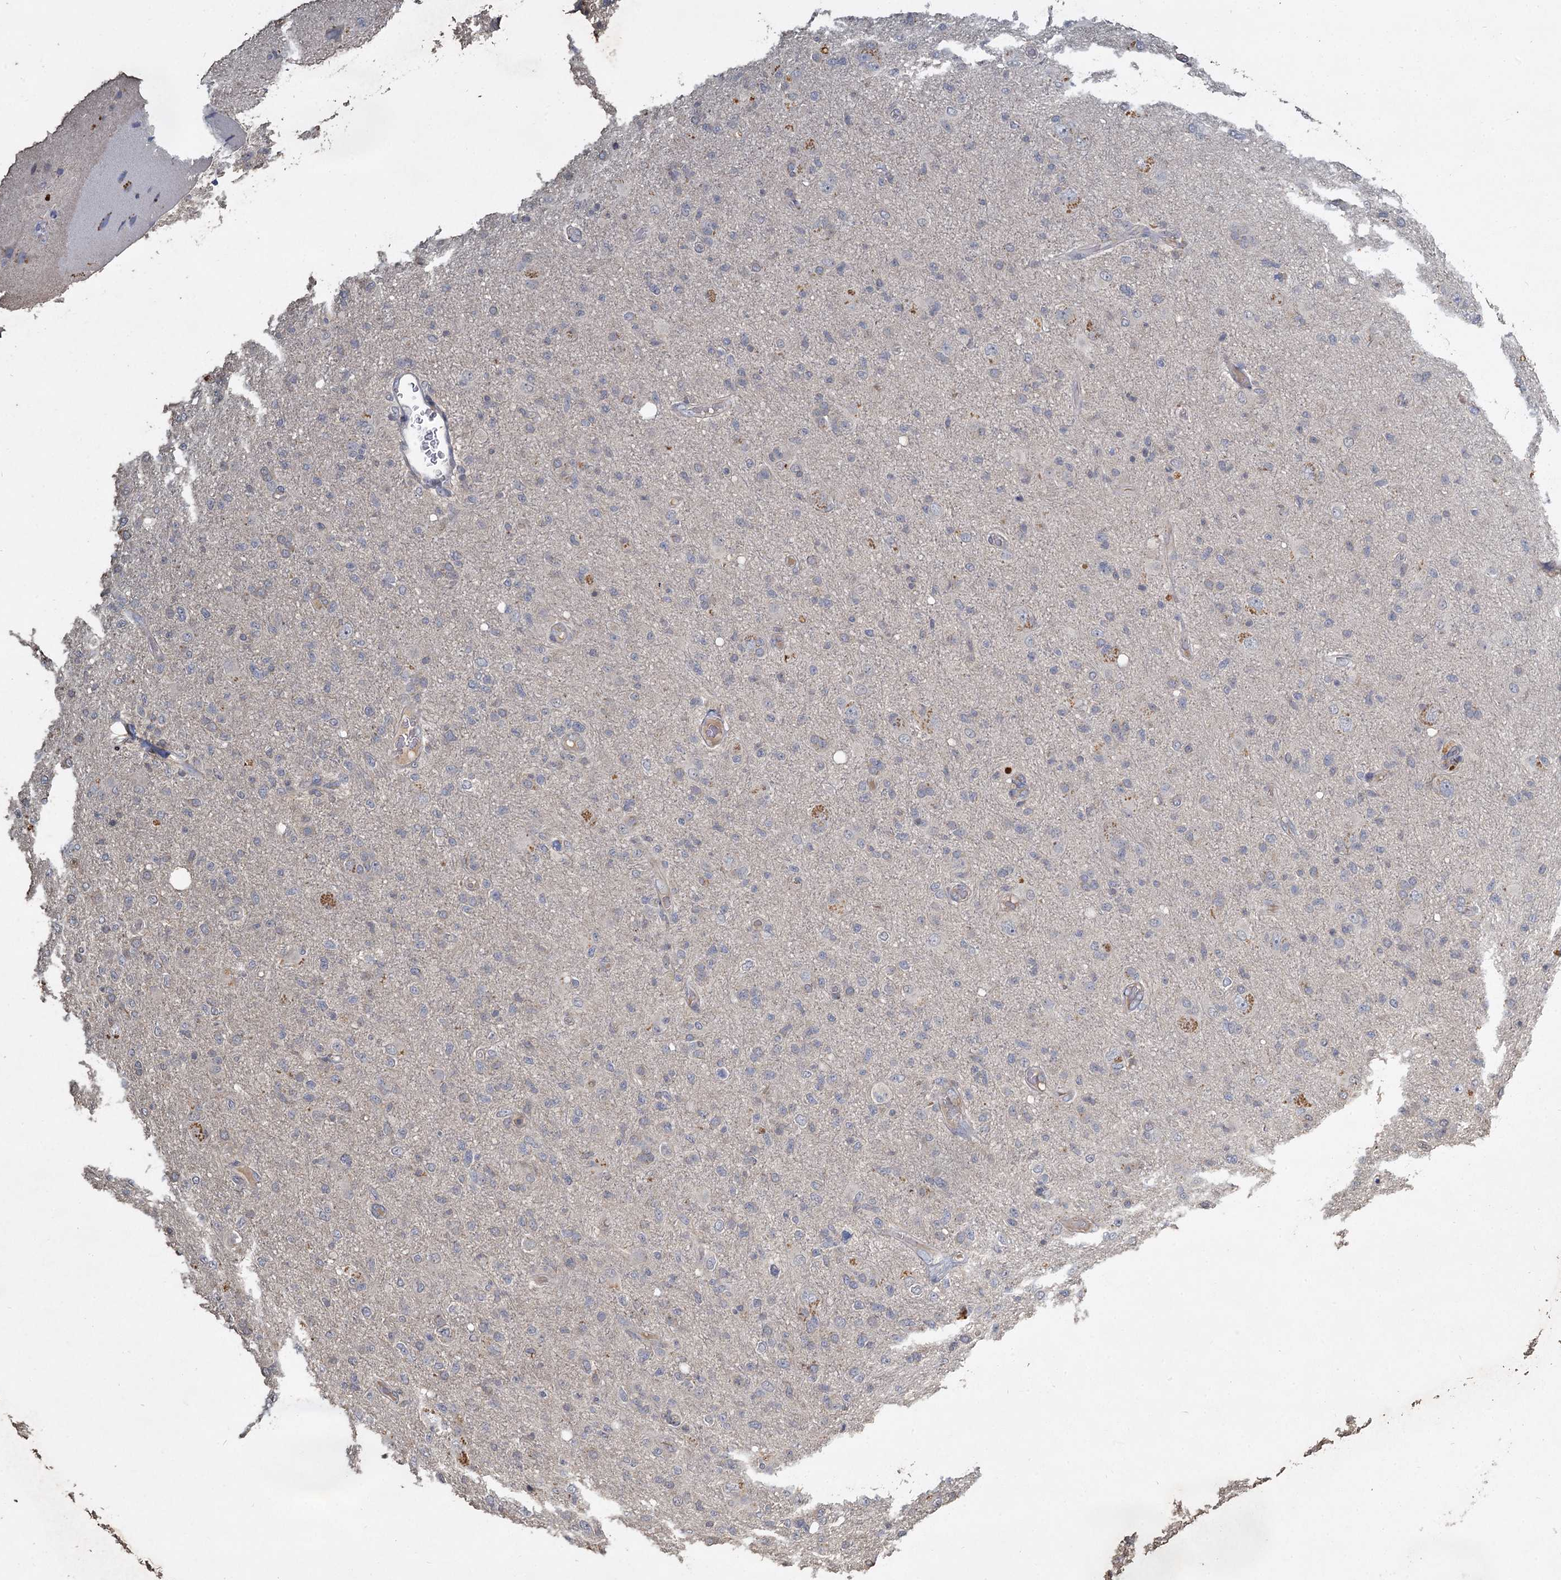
{"staining": {"intensity": "negative", "quantity": "none", "location": "none"}, "tissue": "glioma", "cell_type": "Tumor cells", "image_type": "cancer", "snomed": [{"axis": "morphology", "description": "Glioma, malignant, High grade"}, {"axis": "topography", "description": "Brain"}], "caption": "Tumor cells are negative for protein expression in human malignant glioma (high-grade).", "gene": "CCDC61", "patient": {"sex": "female", "age": 57}}